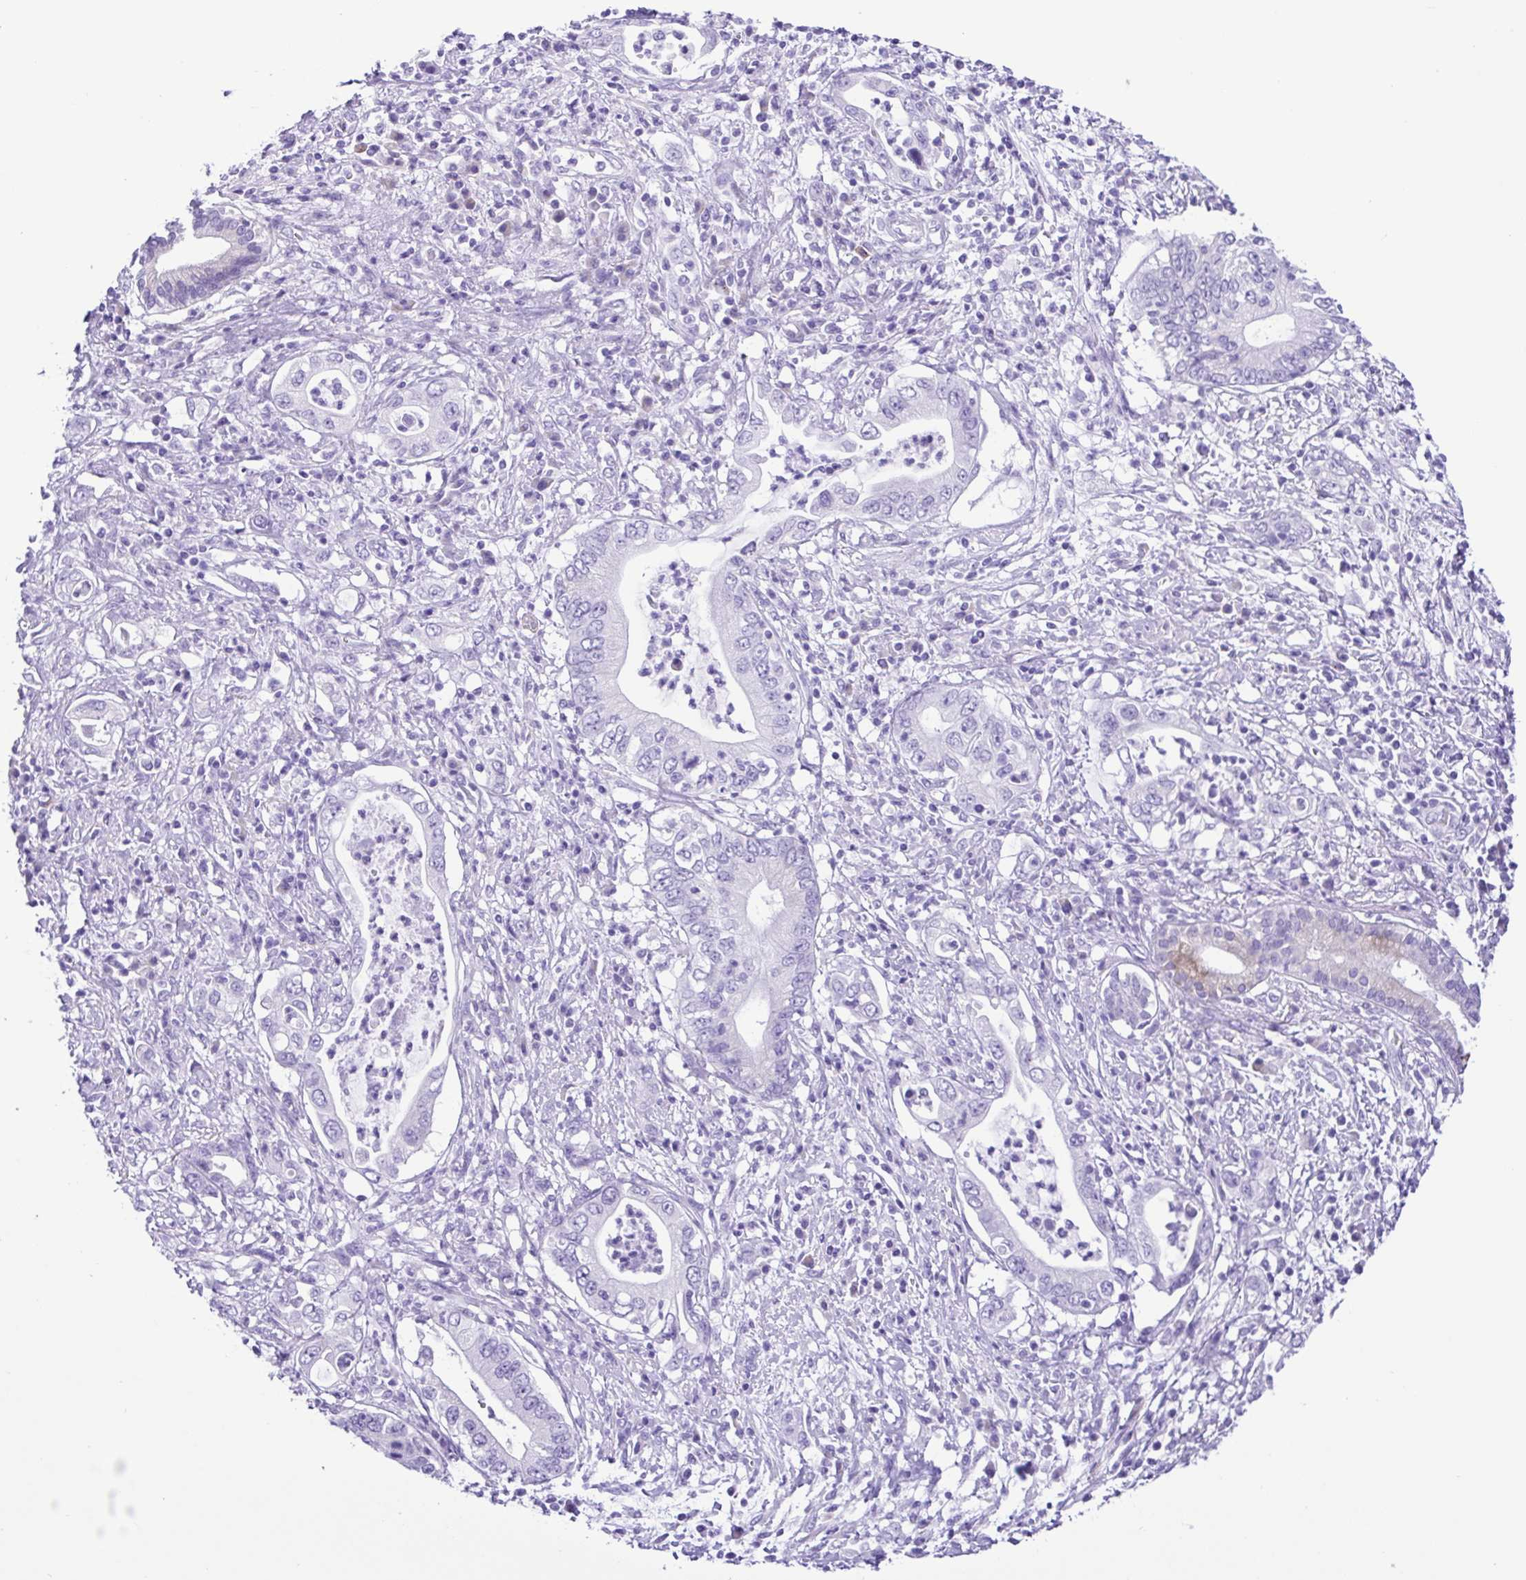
{"staining": {"intensity": "negative", "quantity": "none", "location": "none"}, "tissue": "pancreatic cancer", "cell_type": "Tumor cells", "image_type": "cancer", "snomed": [{"axis": "morphology", "description": "Adenocarcinoma, NOS"}, {"axis": "topography", "description": "Pancreas"}], "caption": "Pancreatic adenocarcinoma was stained to show a protein in brown. There is no significant positivity in tumor cells.", "gene": "PAK3", "patient": {"sex": "female", "age": 72}}